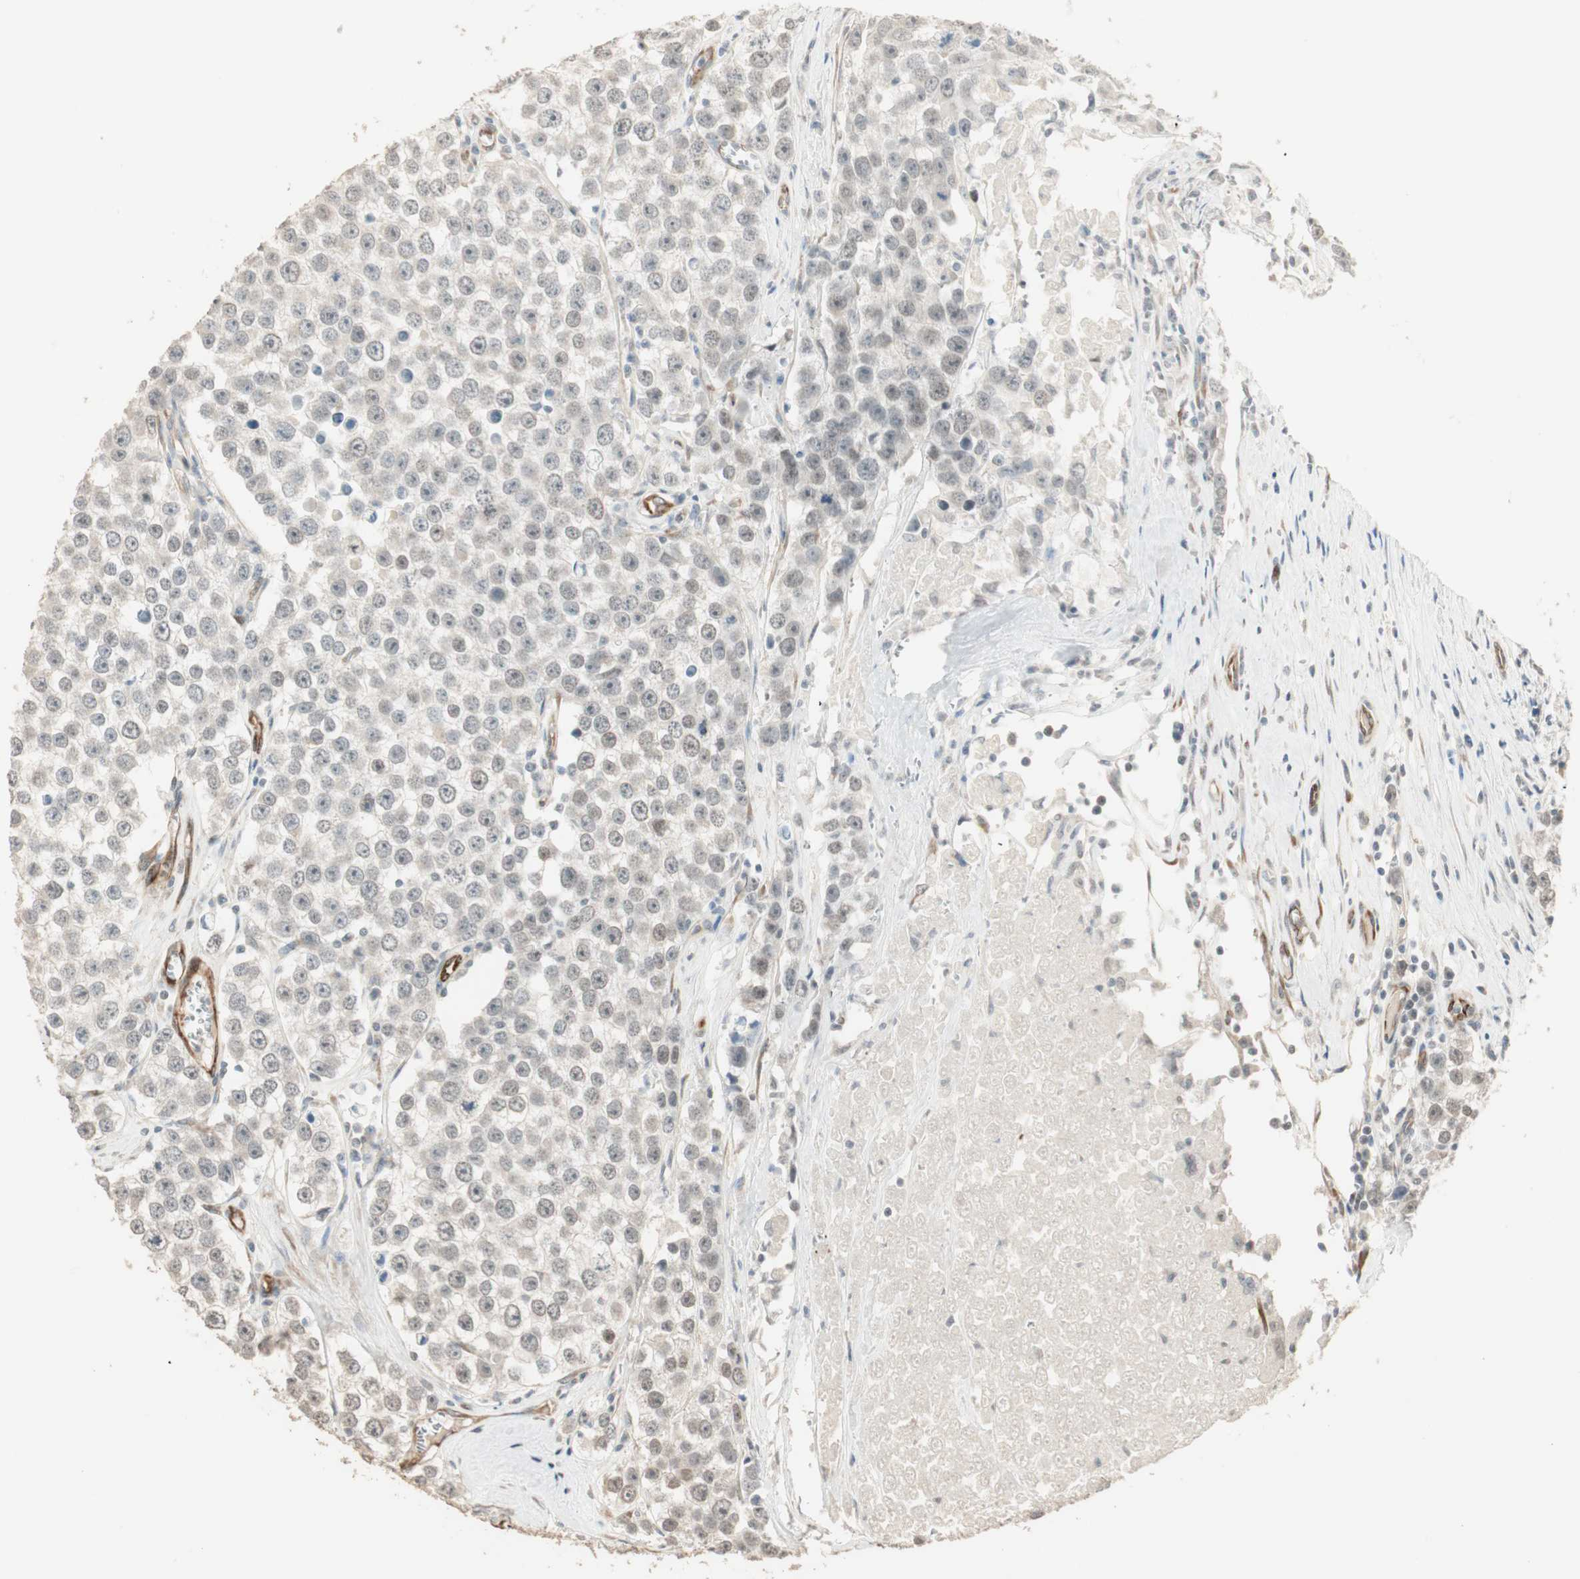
{"staining": {"intensity": "weak", "quantity": "<25%", "location": "cytoplasmic/membranous"}, "tissue": "testis cancer", "cell_type": "Tumor cells", "image_type": "cancer", "snomed": [{"axis": "morphology", "description": "Seminoma, NOS"}, {"axis": "morphology", "description": "Carcinoma, Embryonal, NOS"}, {"axis": "topography", "description": "Testis"}], "caption": "Immunohistochemistry (IHC) micrograph of human testis cancer (embryonal carcinoma) stained for a protein (brown), which exhibits no positivity in tumor cells.", "gene": "TASOR", "patient": {"sex": "male", "age": 52}}